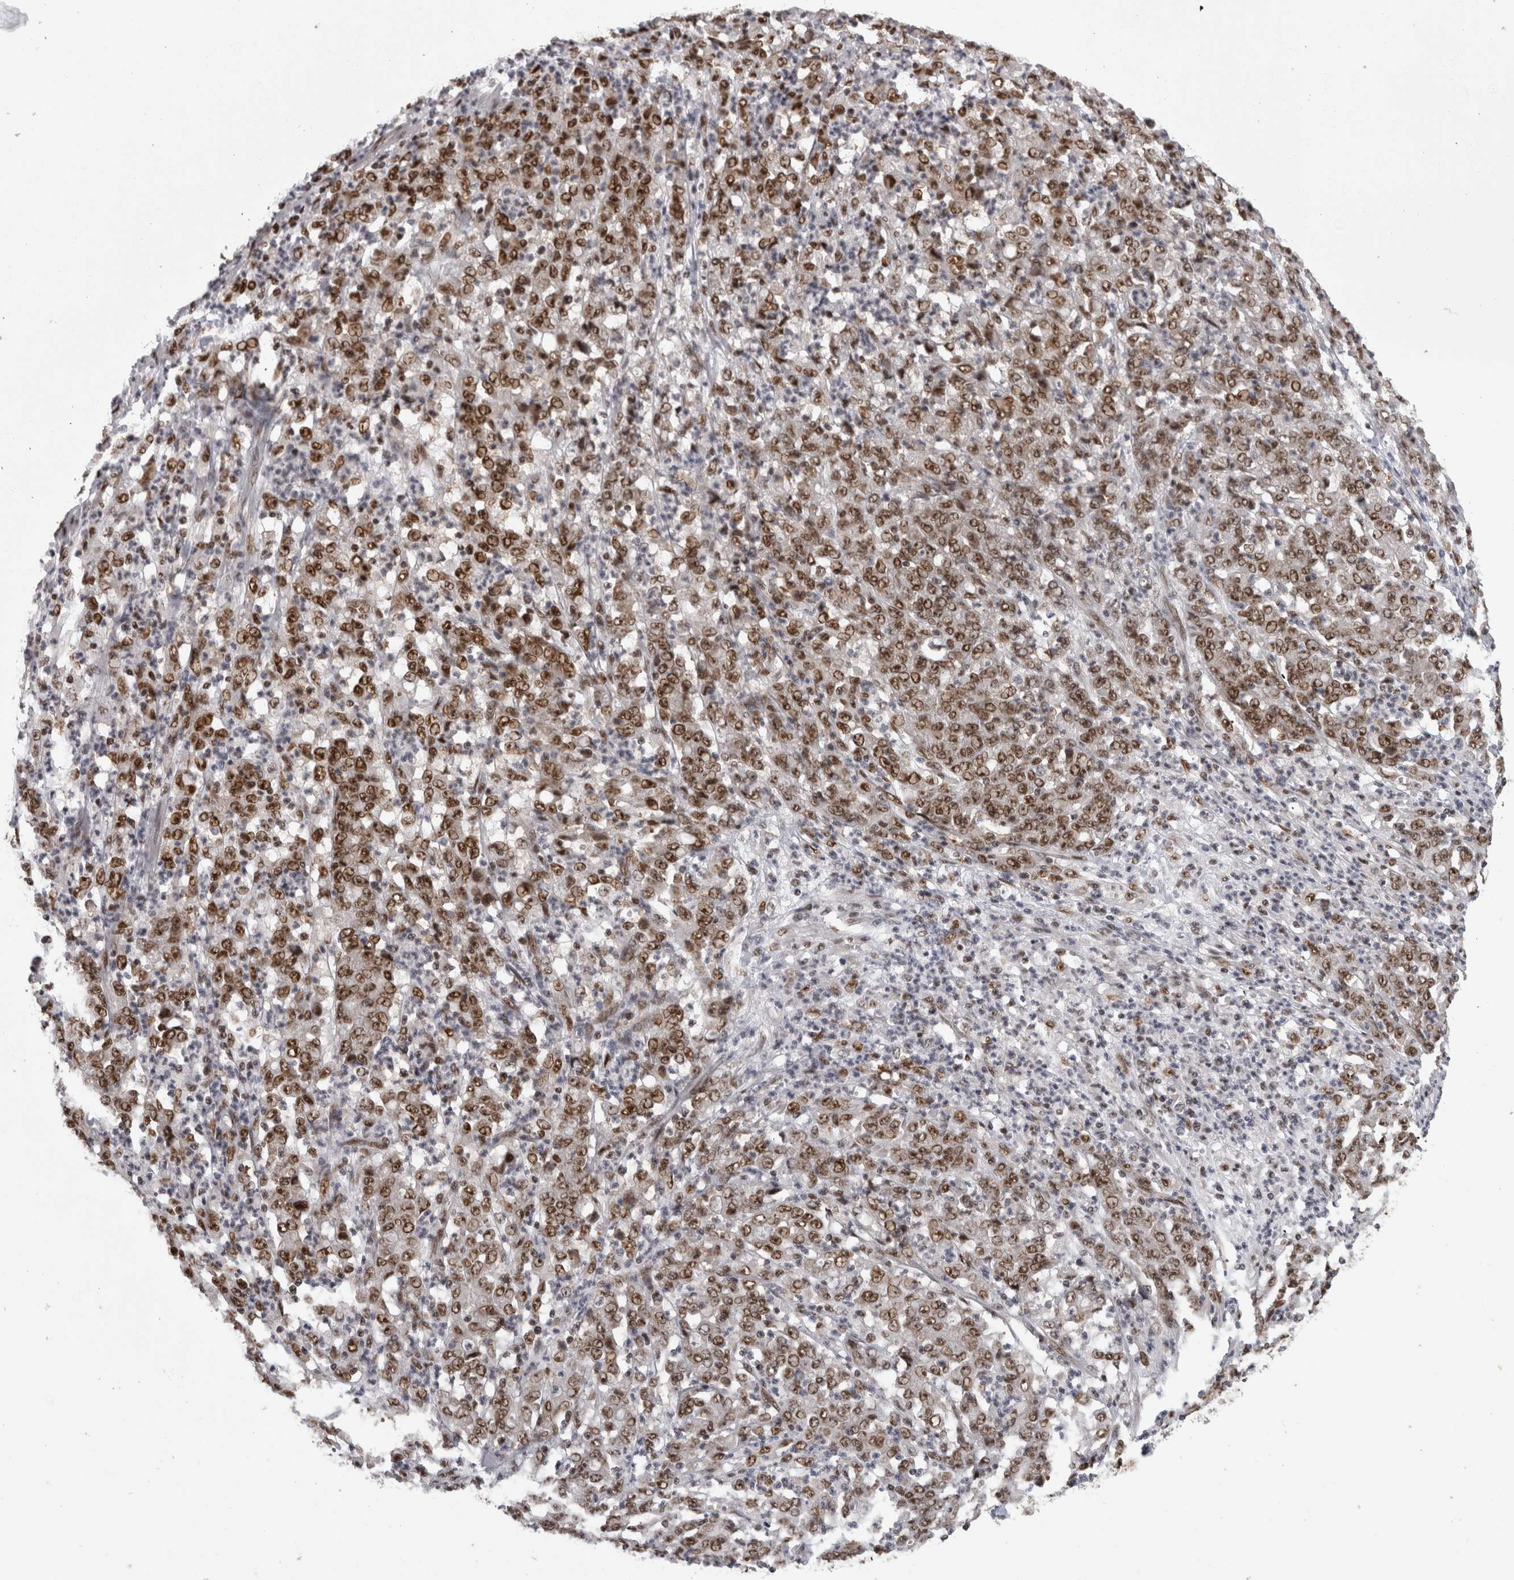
{"staining": {"intensity": "moderate", "quantity": ">75%", "location": "nuclear"}, "tissue": "stomach cancer", "cell_type": "Tumor cells", "image_type": "cancer", "snomed": [{"axis": "morphology", "description": "Adenocarcinoma, NOS"}, {"axis": "topography", "description": "Stomach, lower"}], "caption": "IHC image of neoplastic tissue: stomach cancer stained using IHC shows medium levels of moderate protein expression localized specifically in the nuclear of tumor cells, appearing as a nuclear brown color.", "gene": "ZSCAN2", "patient": {"sex": "female", "age": 71}}